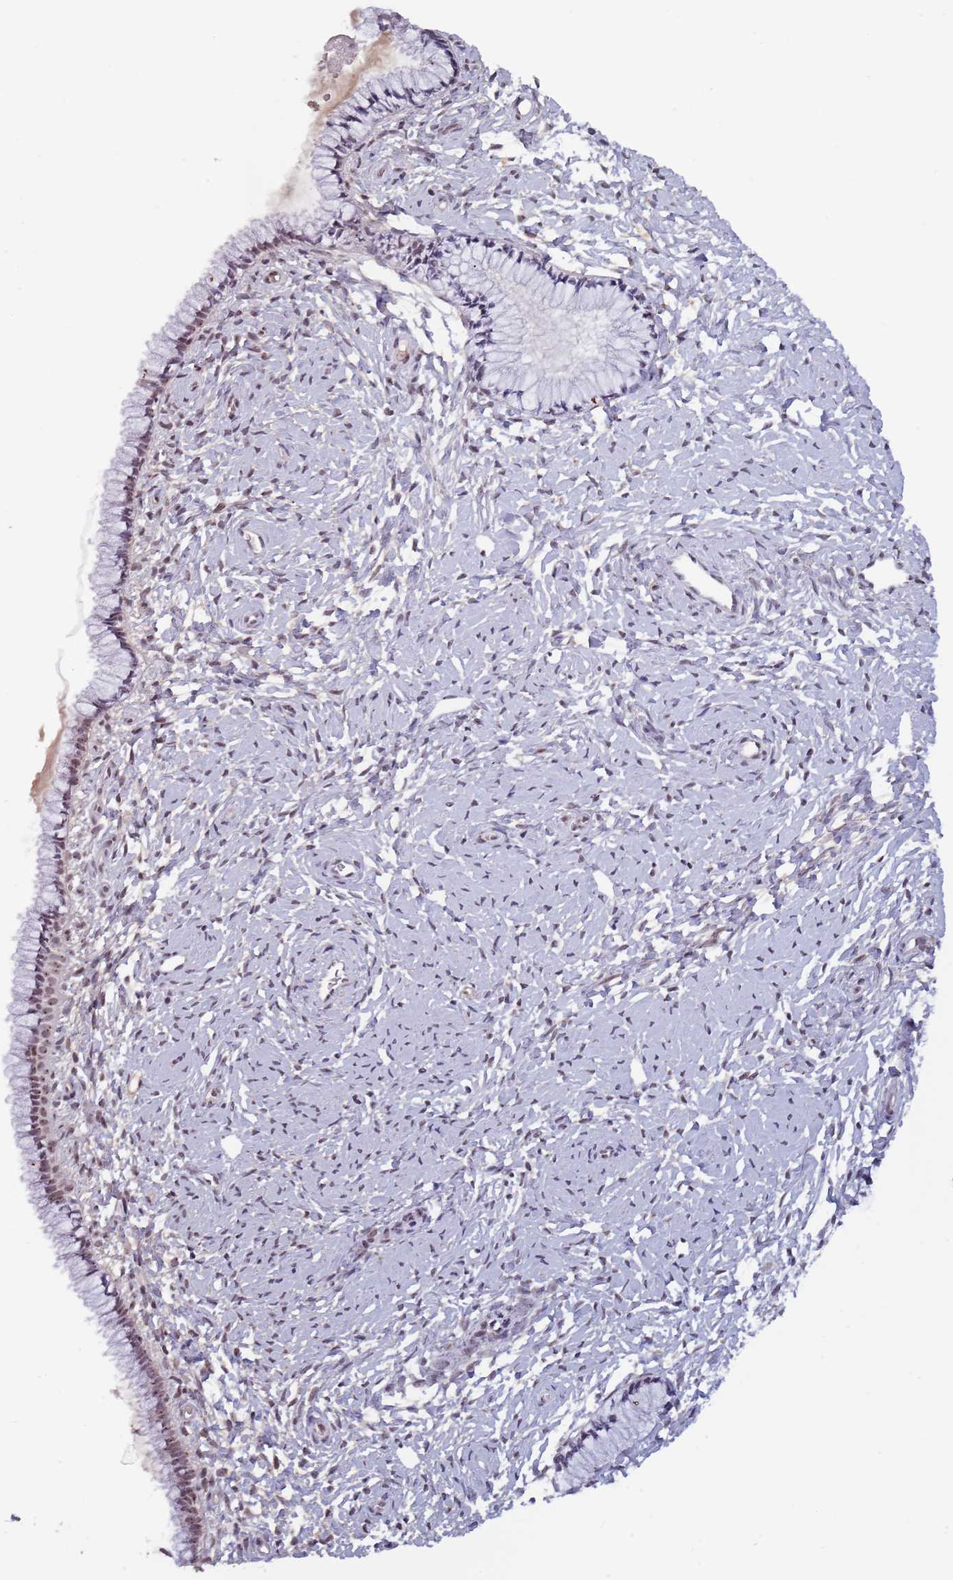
{"staining": {"intensity": "negative", "quantity": "none", "location": "none"}, "tissue": "cervix", "cell_type": "Glandular cells", "image_type": "normal", "snomed": [{"axis": "morphology", "description": "Normal tissue, NOS"}, {"axis": "topography", "description": "Cervix"}], "caption": "This is an immunohistochemistry micrograph of unremarkable cervix. There is no expression in glandular cells.", "gene": "CIZ1", "patient": {"sex": "female", "age": 33}}